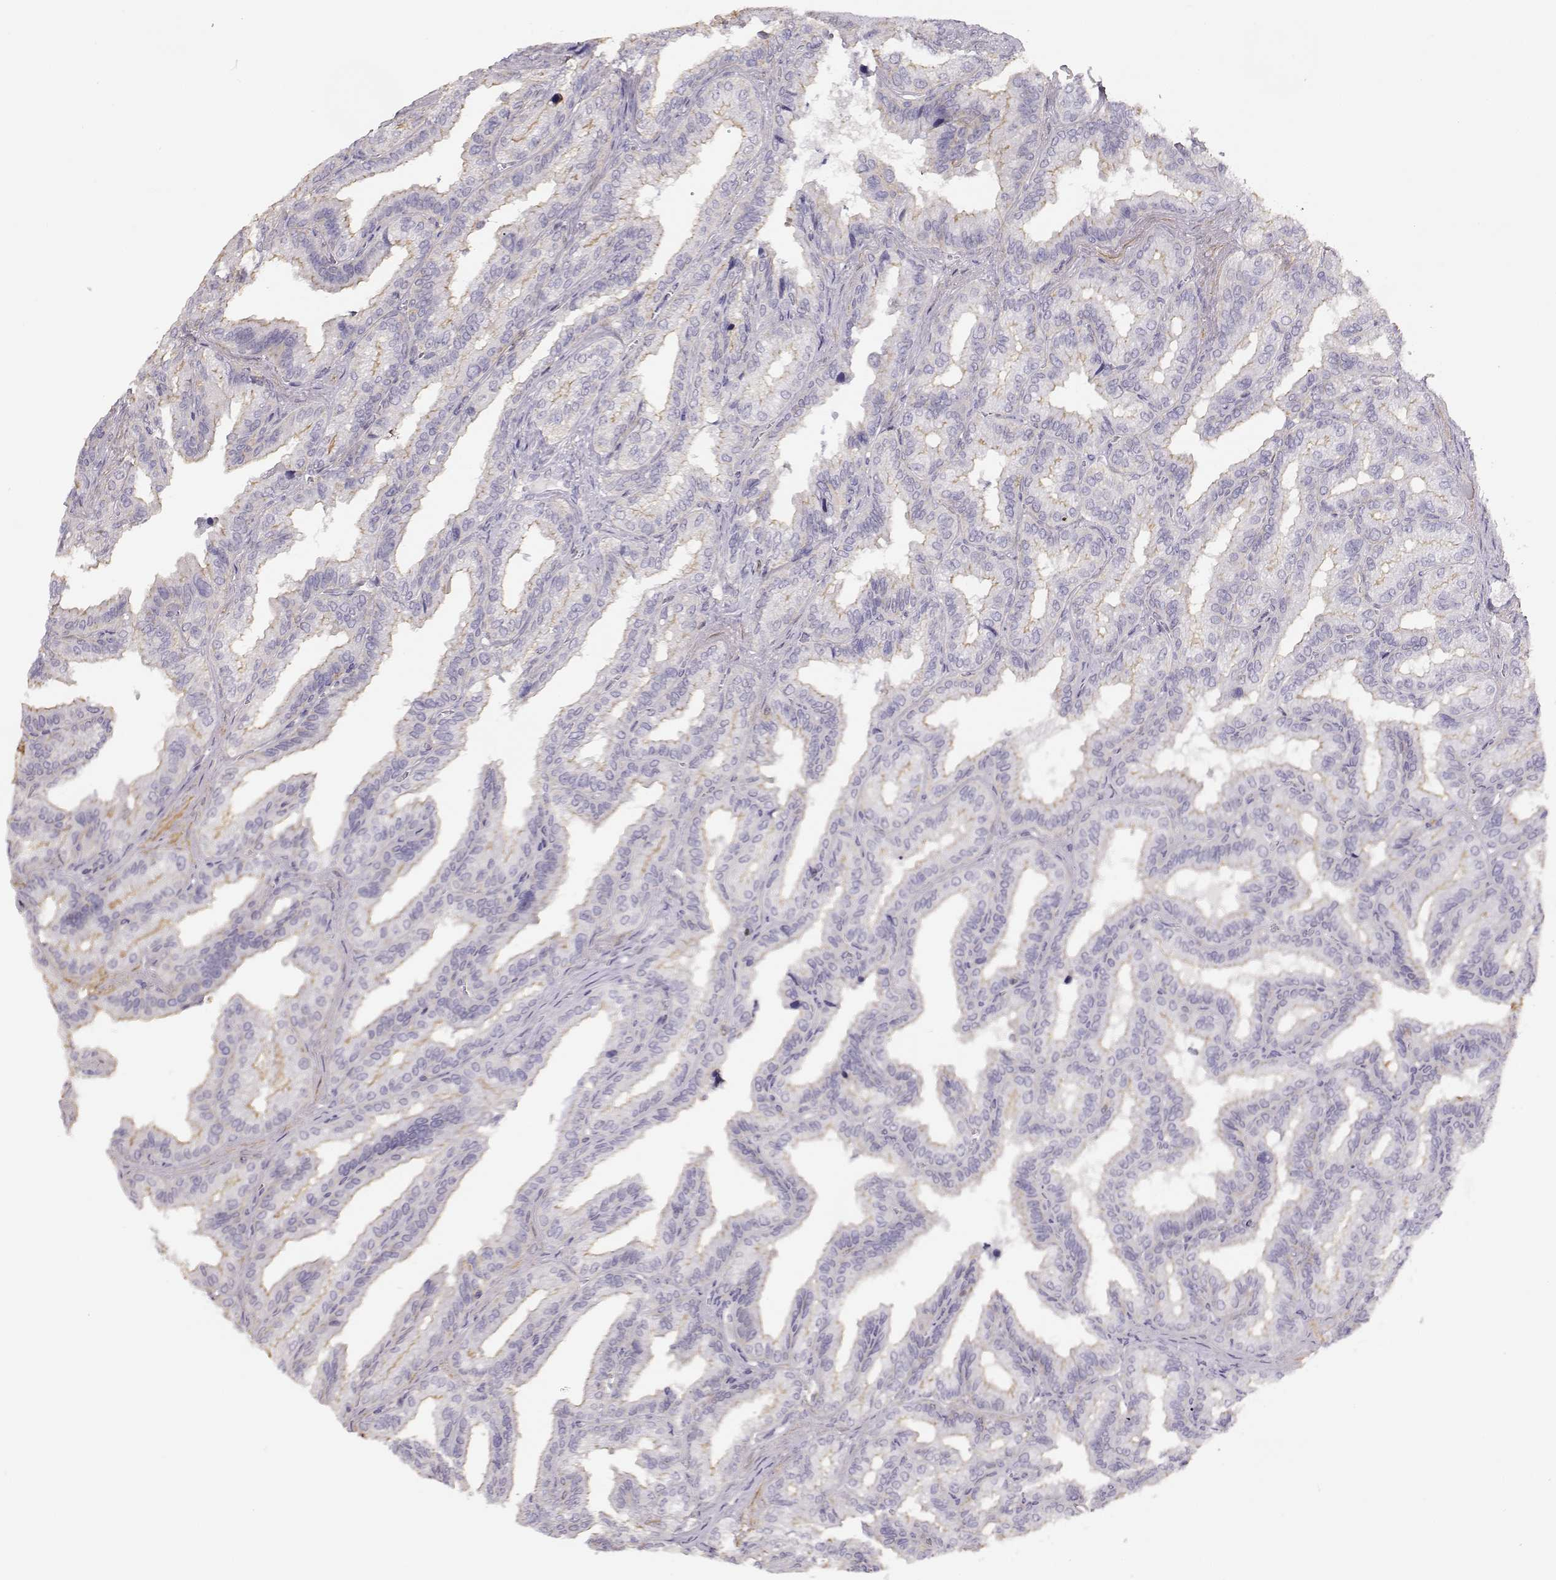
{"staining": {"intensity": "weak", "quantity": "<25%", "location": "cytoplasmic/membranous"}, "tissue": "seminal vesicle", "cell_type": "Glandular cells", "image_type": "normal", "snomed": [{"axis": "morphology", "description": "Normal tissue, NOS"}, {"axis": "topography", "description": "Seminal veicle"}], "caption": "Glandular cells show no significant protein staining in normal seminal vesicle. Brightfield microscopy of immunohistochemistry stained with DAB (3,3'-diaminobenzidine) (brown) and hematoxylin (blue), captured at high magnification.", "gene": "DAPL1", "patient": {"sex": "male", "age": 37}}